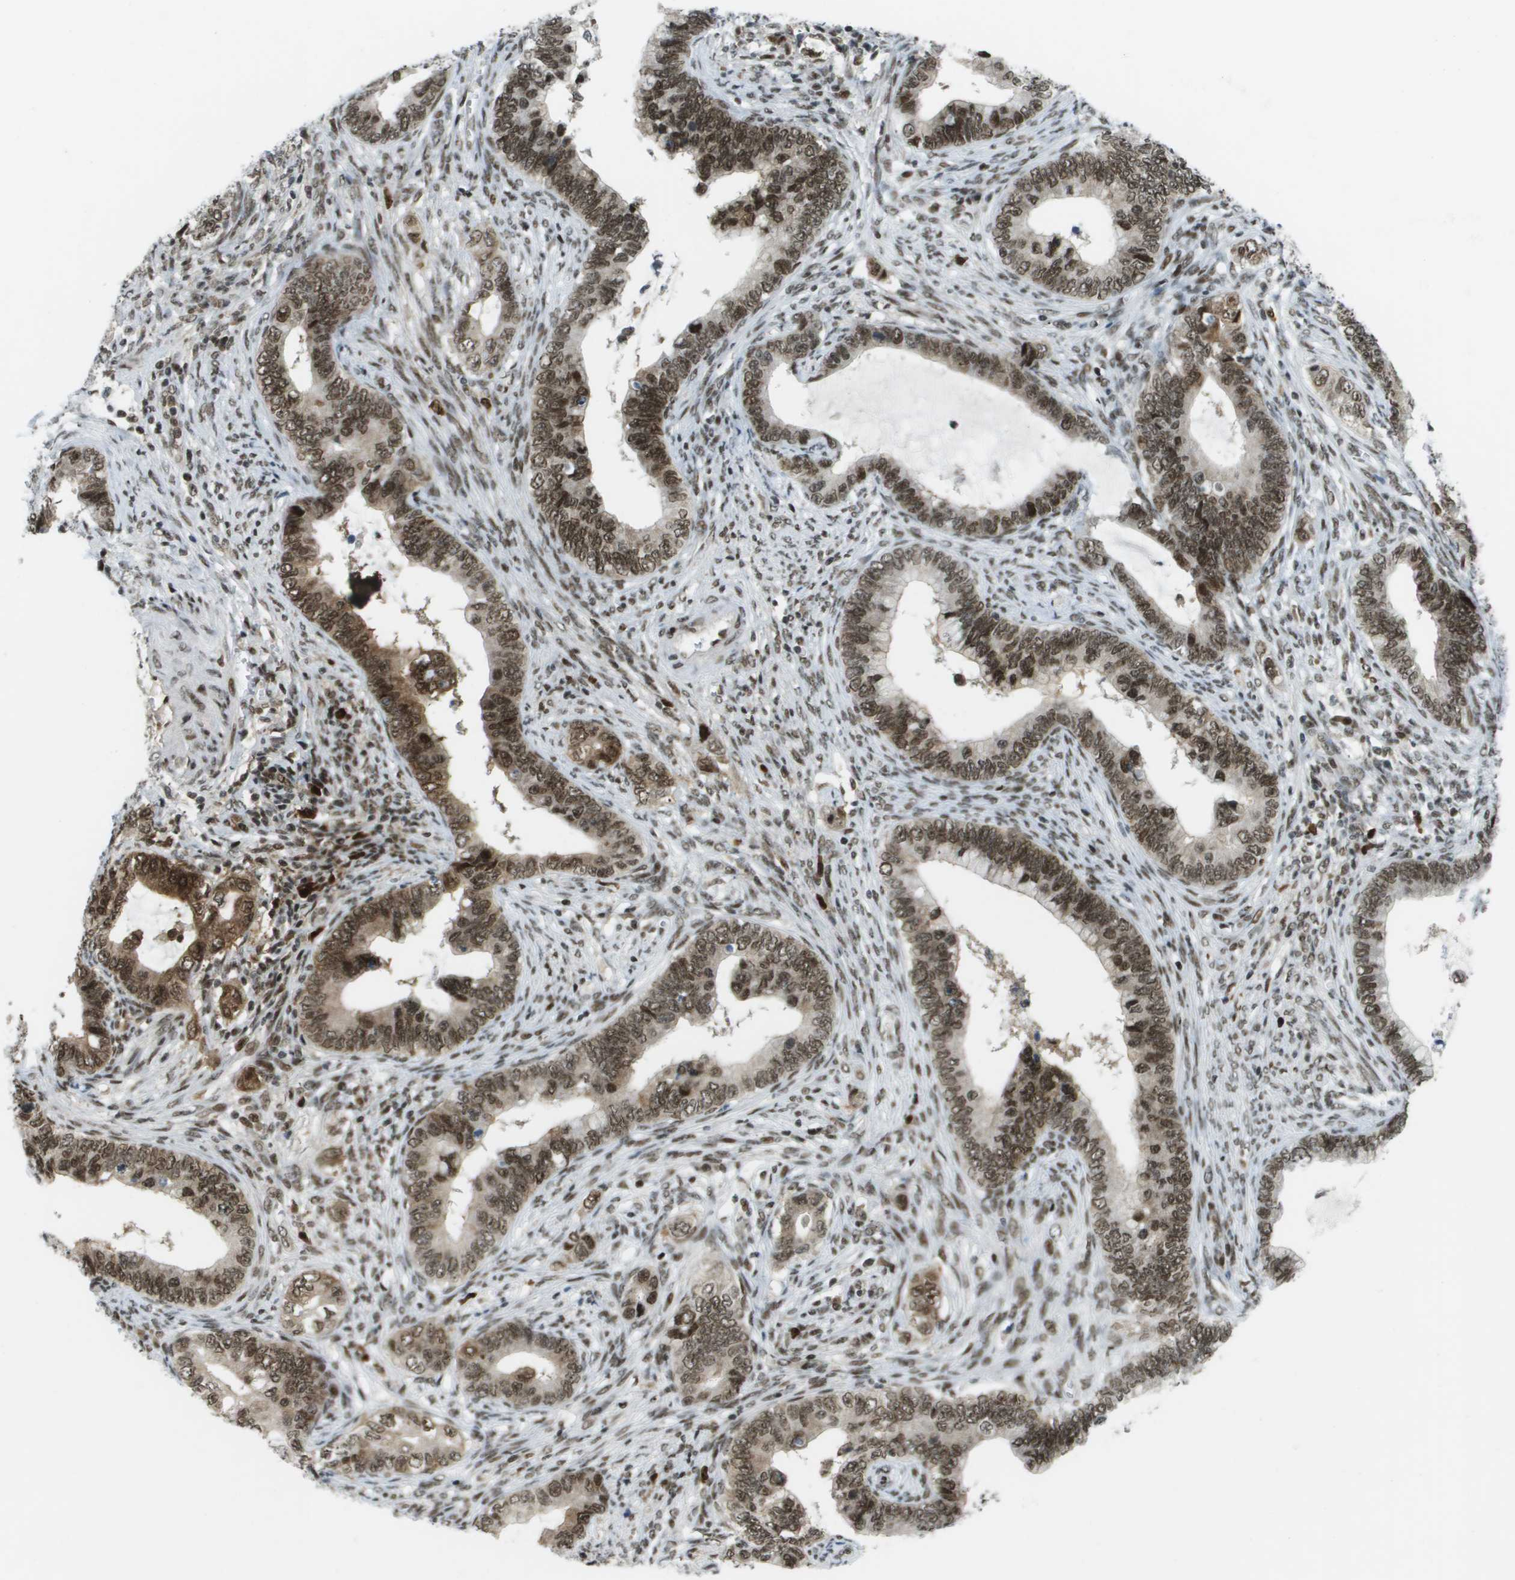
{"staining": {"intensity": "moderate", "quantity": ">75%", "location": "cytoplasmic/membranous,nuclear"}, "tissue": "cervical cancer", "cell_type": "Tumor cells", "image_type": "cancer", "snomed": [{"axis": "morphology", "description": "Adenocarcinoma, NOS"}, {"axis": "topography", "description": "Cervix"}], "caption": "Cervical adenocarcinoma stained with DAB immunohistochemistry (IHC) reveals medium levels of moderate cytoplasmic/membranous and nuclear expression in approximately >75% of tumor cells.", "gene": "IRF7", "patient": {"sex": "female", "age": 44}}